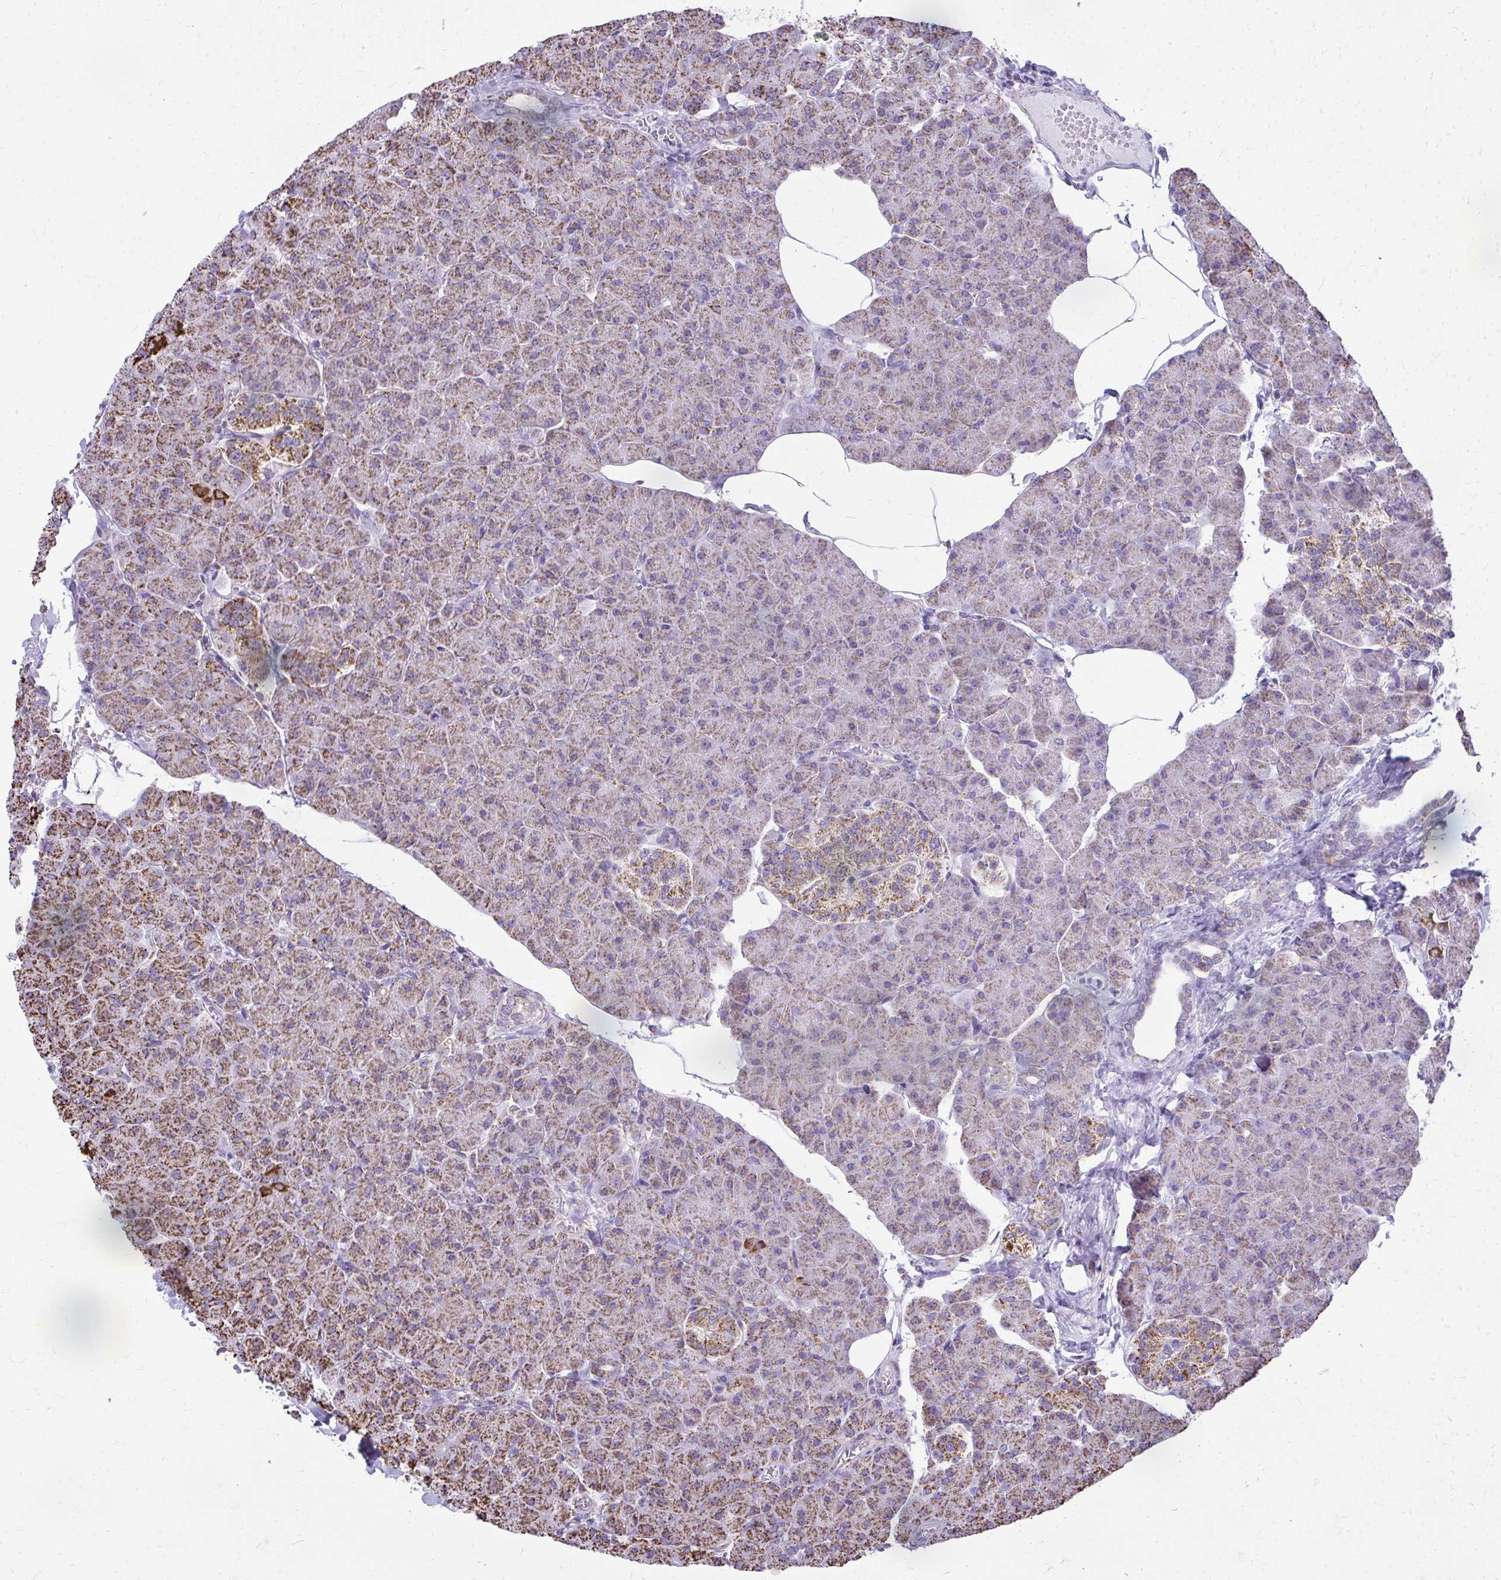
{"staining": {"intensity": "moderate", "quantity": "25%-75%", "location": "cytoplasmic/membranous"}, "tissue": "pancreas", "cell_type": "Exocrine glandular cells", "image_type": "normal", "snomed": [{"axis": "morphology", "description": "Normal tissue, NOS"}, {"axis": "topography", "description": "Pancreas"}], "caption": "The histopathology image demonstrates a brown stain indicating the presence of a protein in the cytoplasmic/membranous of exocrine glandular cells in pancreas. Using DAB (3,3'-diaminobenzidine) (brown) and hematoxylin (blue) stains, captured at high magnification using brightfield microscopy.", "gene": "MPZL2", "patient": {"sex": "male", "age": 35}}